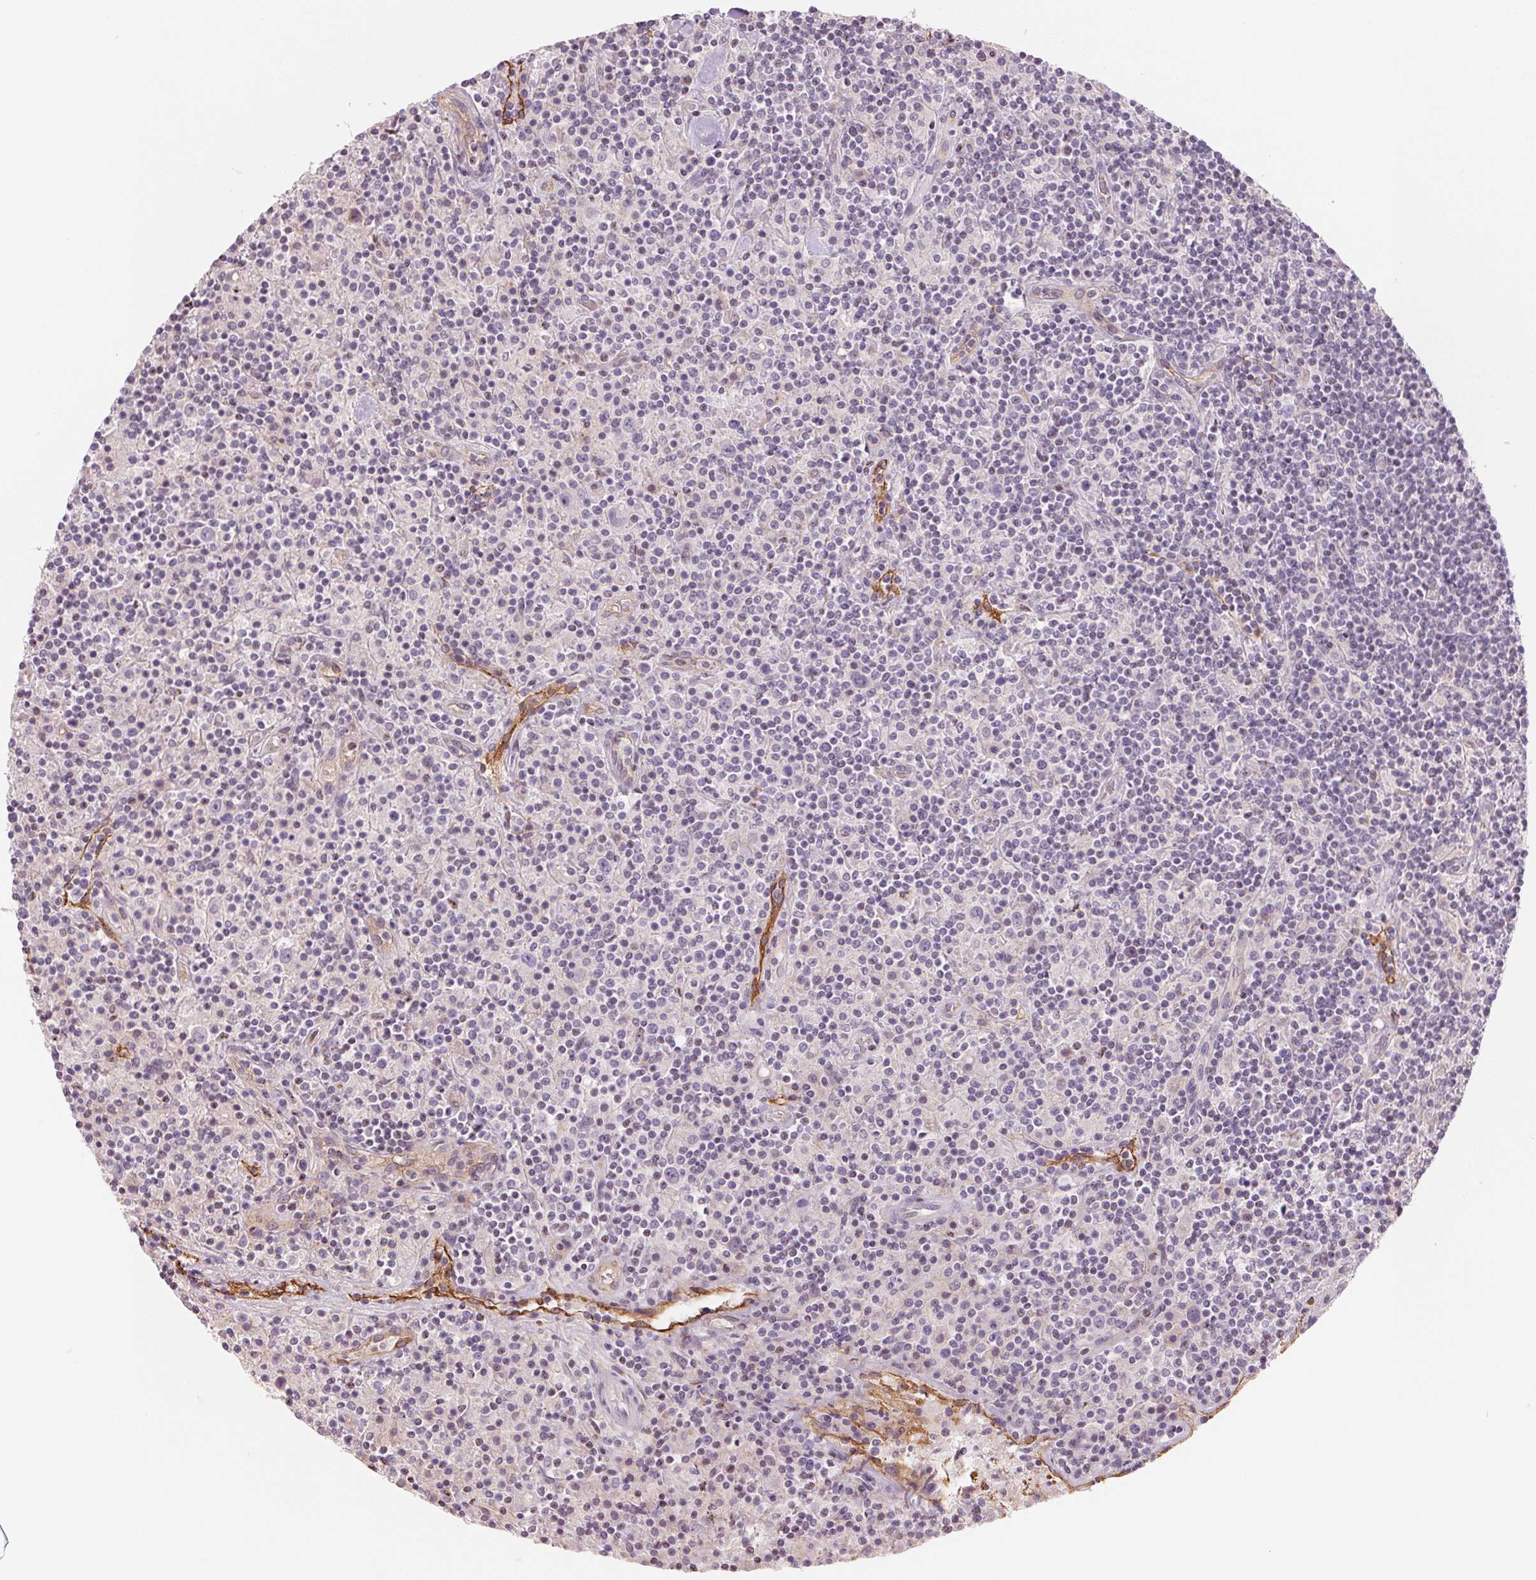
{"staining": {"intensity": "negative", "quantity": "none", "location": "none"}, "tissue": "lymphoma", "cell_type": "Tumor cells", "image_type": "cancer", "snomed": [{"axis": "morphology", "description": "Hodgkin's disease, NOS"}, {"axis": "topography", "description": "Lymph node"}], "caption": "Tumor cells are negative for brown protein staining in Hodgkin's disease. (DAB IHC with hematoxylin counter stain).", "gene": "ANKRD13B", "patient": {"sex": "male", "age": 70}}